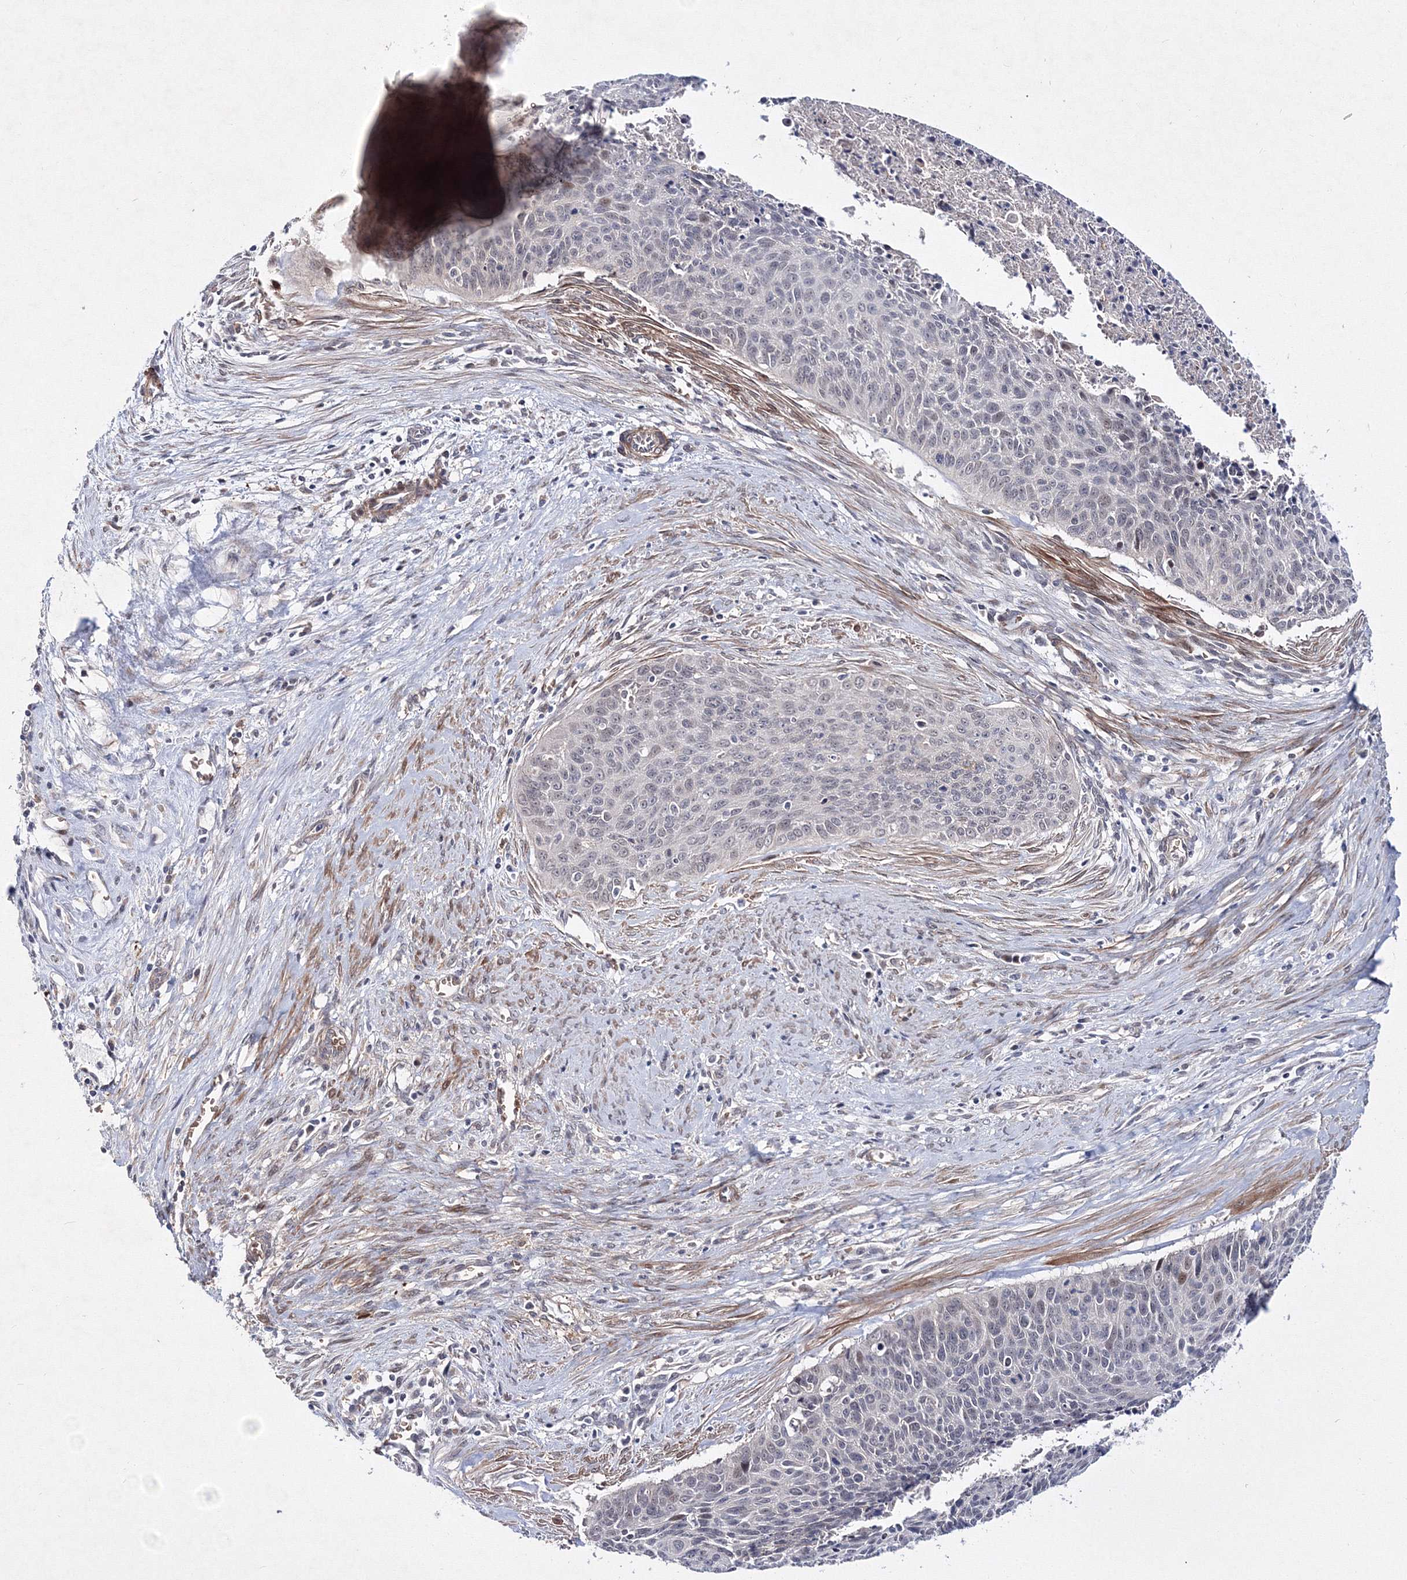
{"staining": {"intensity": "negative", "quantity": "none", "location": "none"}, "tissue": "cervical cancer", "cell_type": "Tumor cells", "image_type": "cancer", "snomed": [{"axis": "morphology", "description": "Squamous cell carcinoma, NOS"}, {"axis": "topography", "description": "Cervix"}], "caption": "An immunohistochemistry histopathology image of cervical cancer is shown. There is no staining in tumor cells of cervical cancer.", "gene": "C11orf52", "patient": {"sex": "female", "age": 55}}